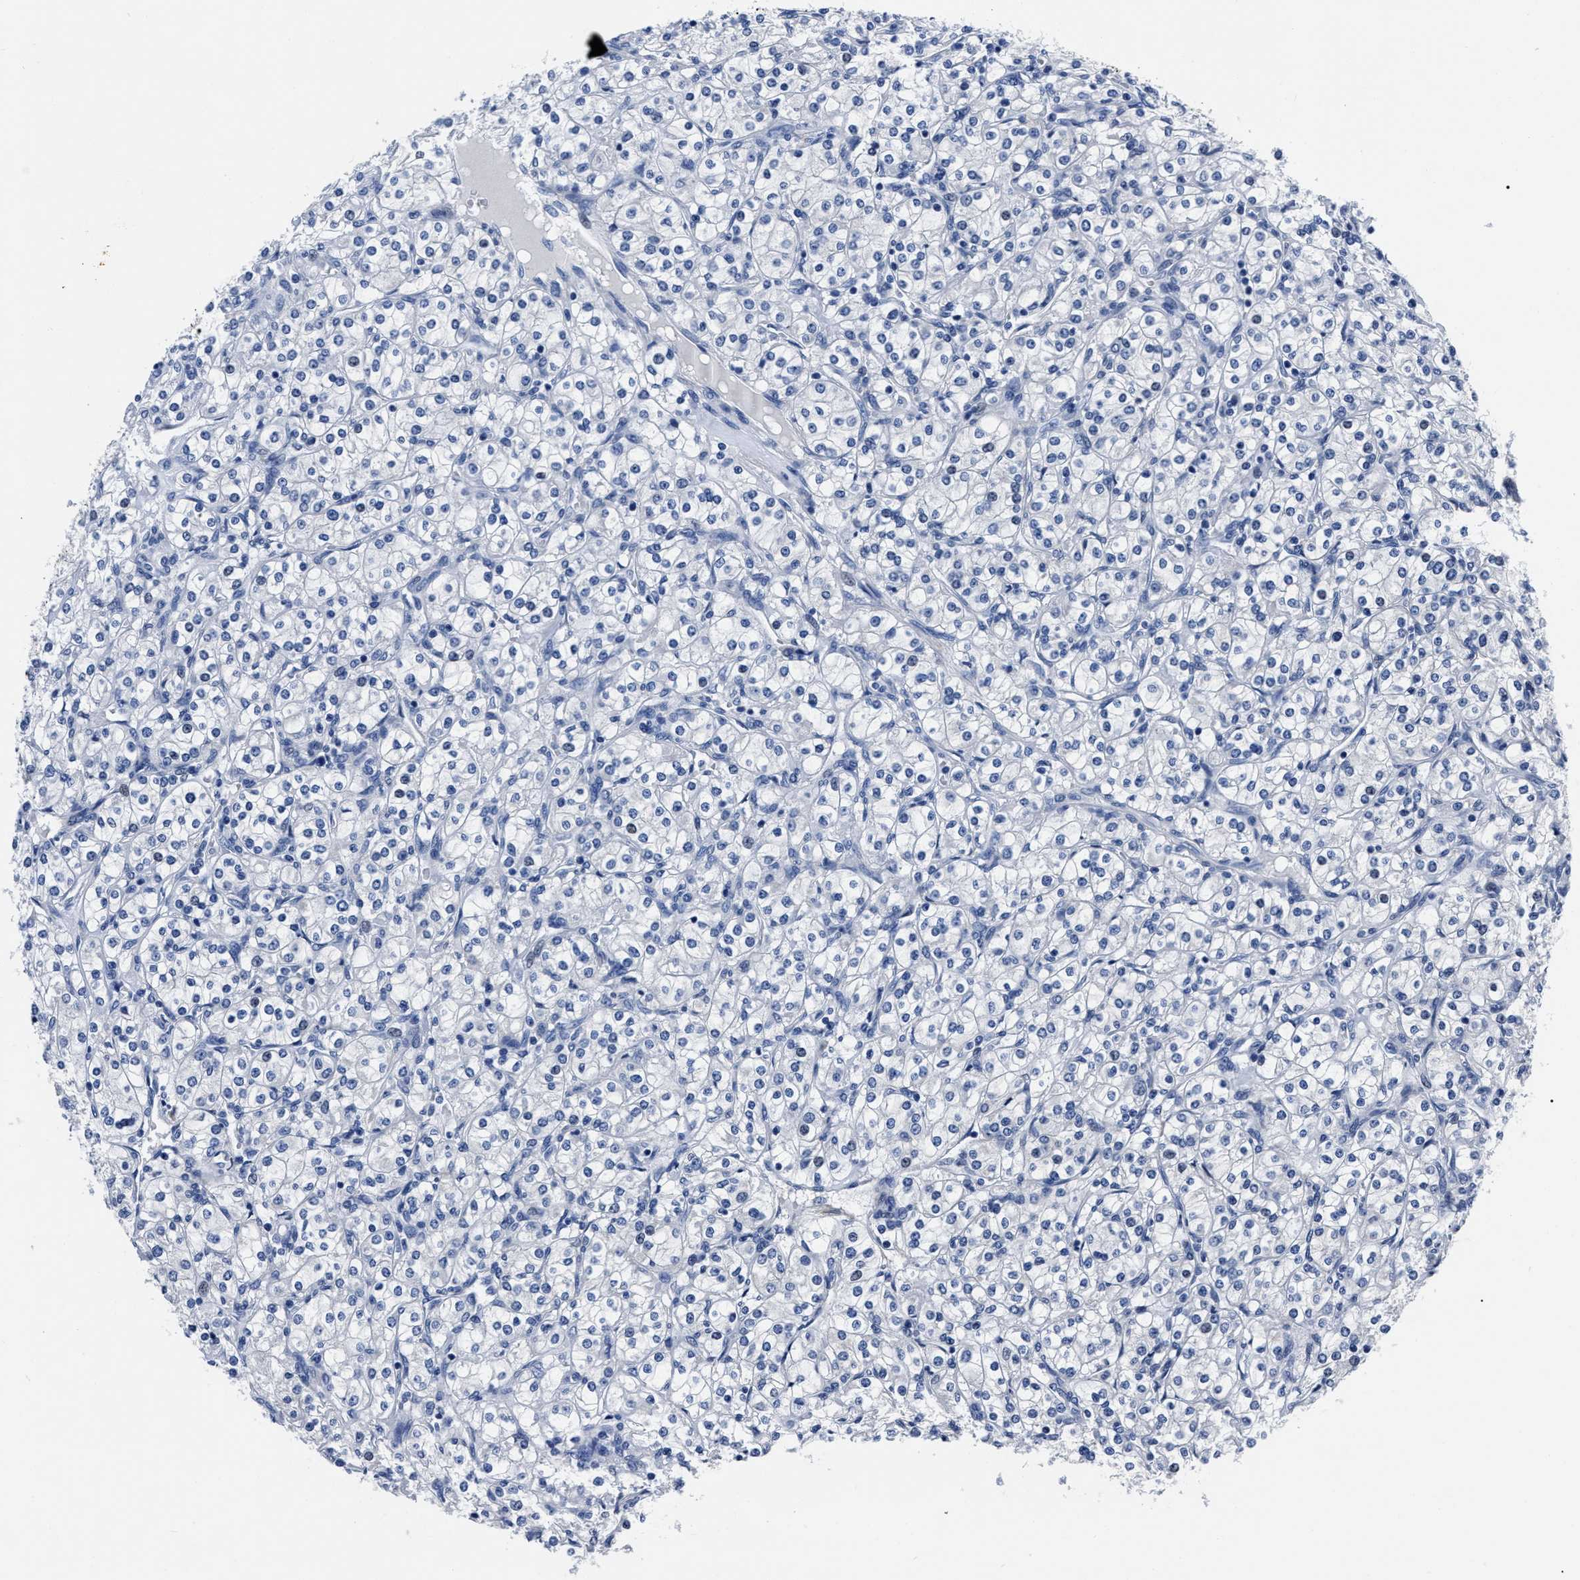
{"staining": {"intensity": "negative", "quantity": "none", "location": "none"}, "tissue": "renal cancer", "cell_type": "Tumor cells", "image_type": "cancer", "snomed": [{"axis": "morphology", "description": "Adenocarcinoma, NOS"}, {"axis": "topography", "description": "Kidney"}], "caption": "IHC histopathology image of human renal adenocarcinoma stained for a protein (brown), which shows no positivity in tumor cells.", "gene": "MOV10L1", "patient": {"sex": "male", "age": 77}}